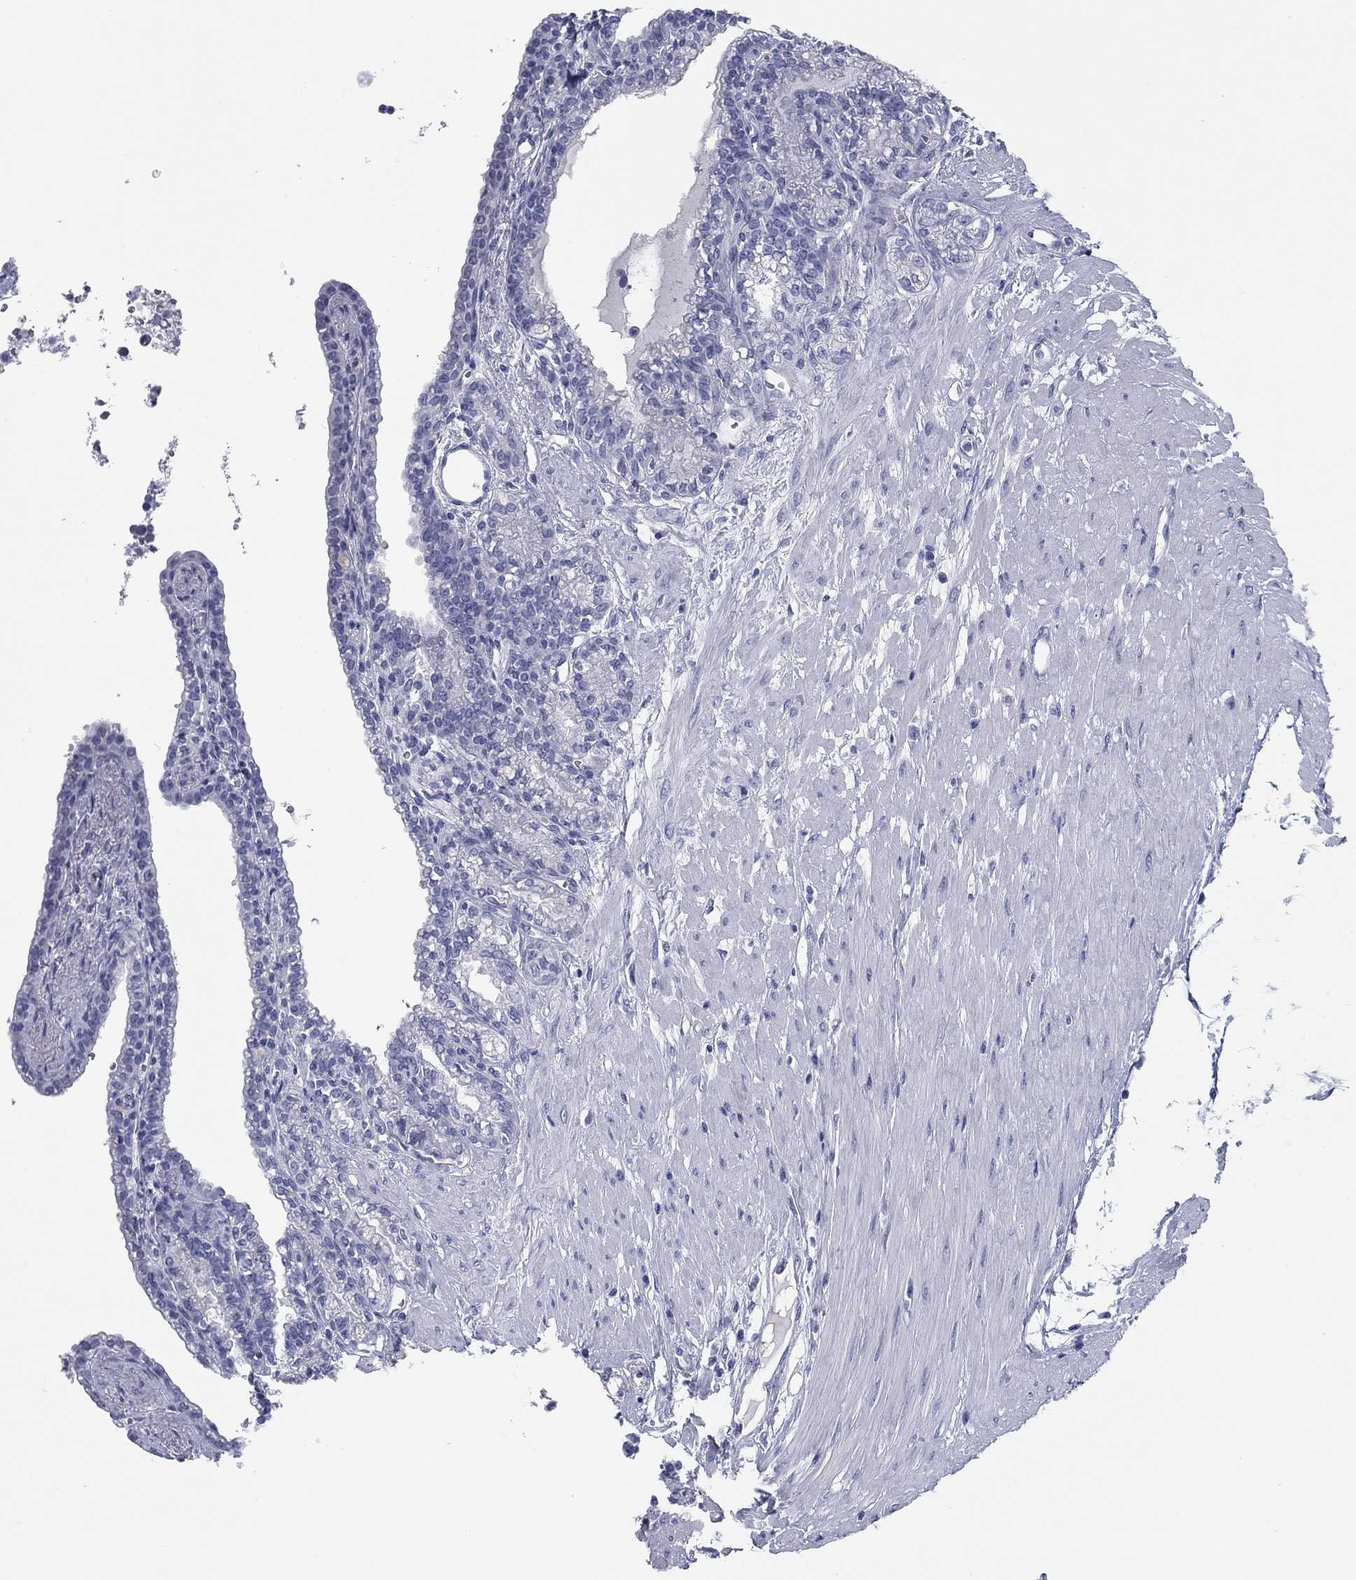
{"staining": {"intensity": "negative", "quantity": "none", "location": "none"}, "tissue": "seminal vesicle", "cell_type": "Glandular cells", "image_type": "normal", "snomed": [{"axis": "morphology", "description": "Normal tissue, NOS"}, {"axis": "morphology", "description": "Urothelial carcinoma, NOS"}, {"axis": "topography", "description": "Urinary bladder"}, {"axis": "topography", "description": "Seminal veicle"}], "caption": "Glandular cells show no significant positivity in normal seminal vesicle. (DAB (3,3'-diaminobenzidine) IHC visualized using brightfield microscopy, high magnification).", "gene": "KCNH1", "patient": {"sex": "male", "age": 76}}